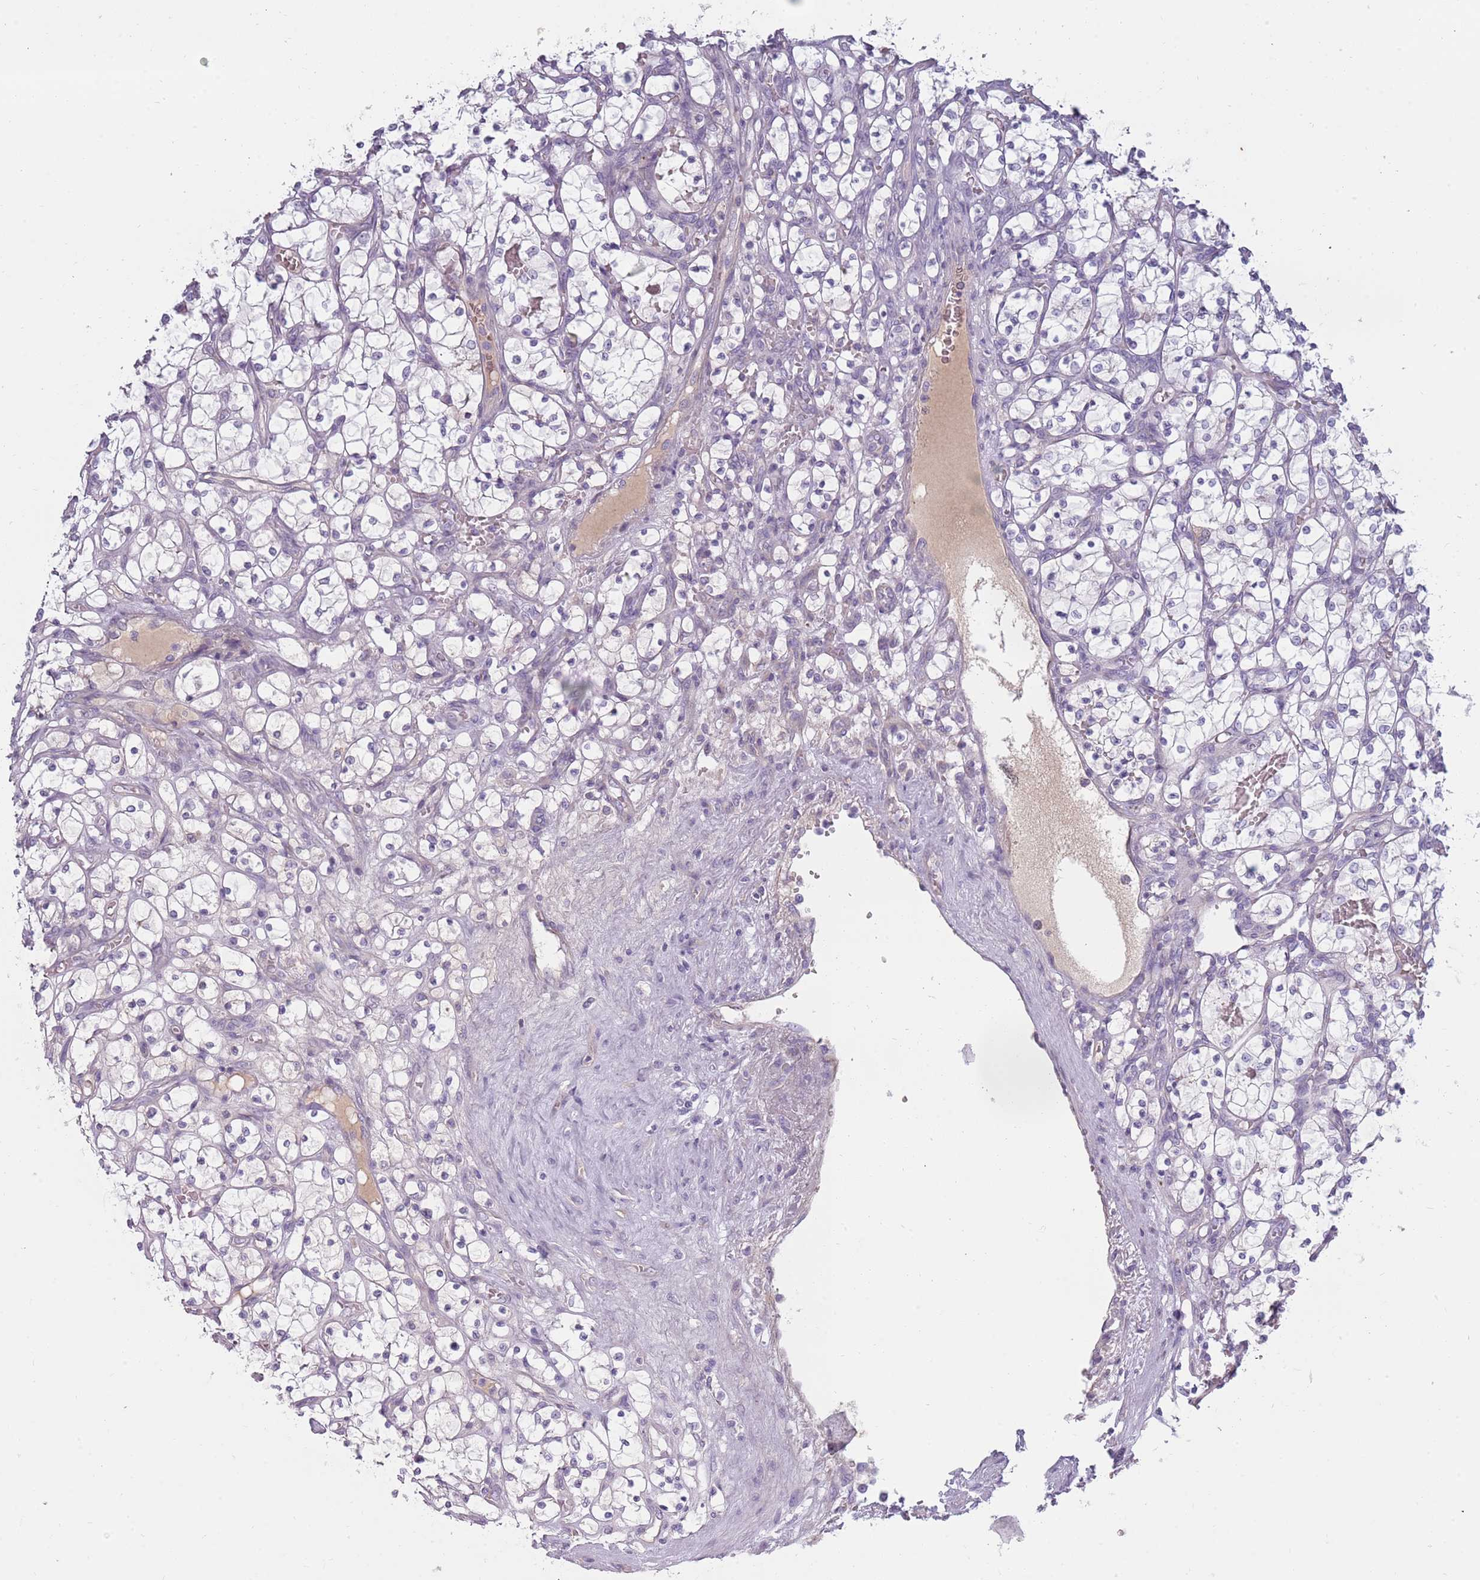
{"staining": {"intensity": "negative", "quantity": "none", "location": "none"}, "tissue": "renal cancer", "cell_type": "Tumor cells", "image_type": "cancer", "snomed": [{"axis": "morphology", "description": "Adenocarcinoma, NOS"}, {"axis": "topography", "description": "Kidney"}], "caption": "Human renal cancer stained for a protein using IHC reveals no staining in tumor cells.", "gene": "TNFRSF6B", "patient": {"sex": "female", "age": 69}}